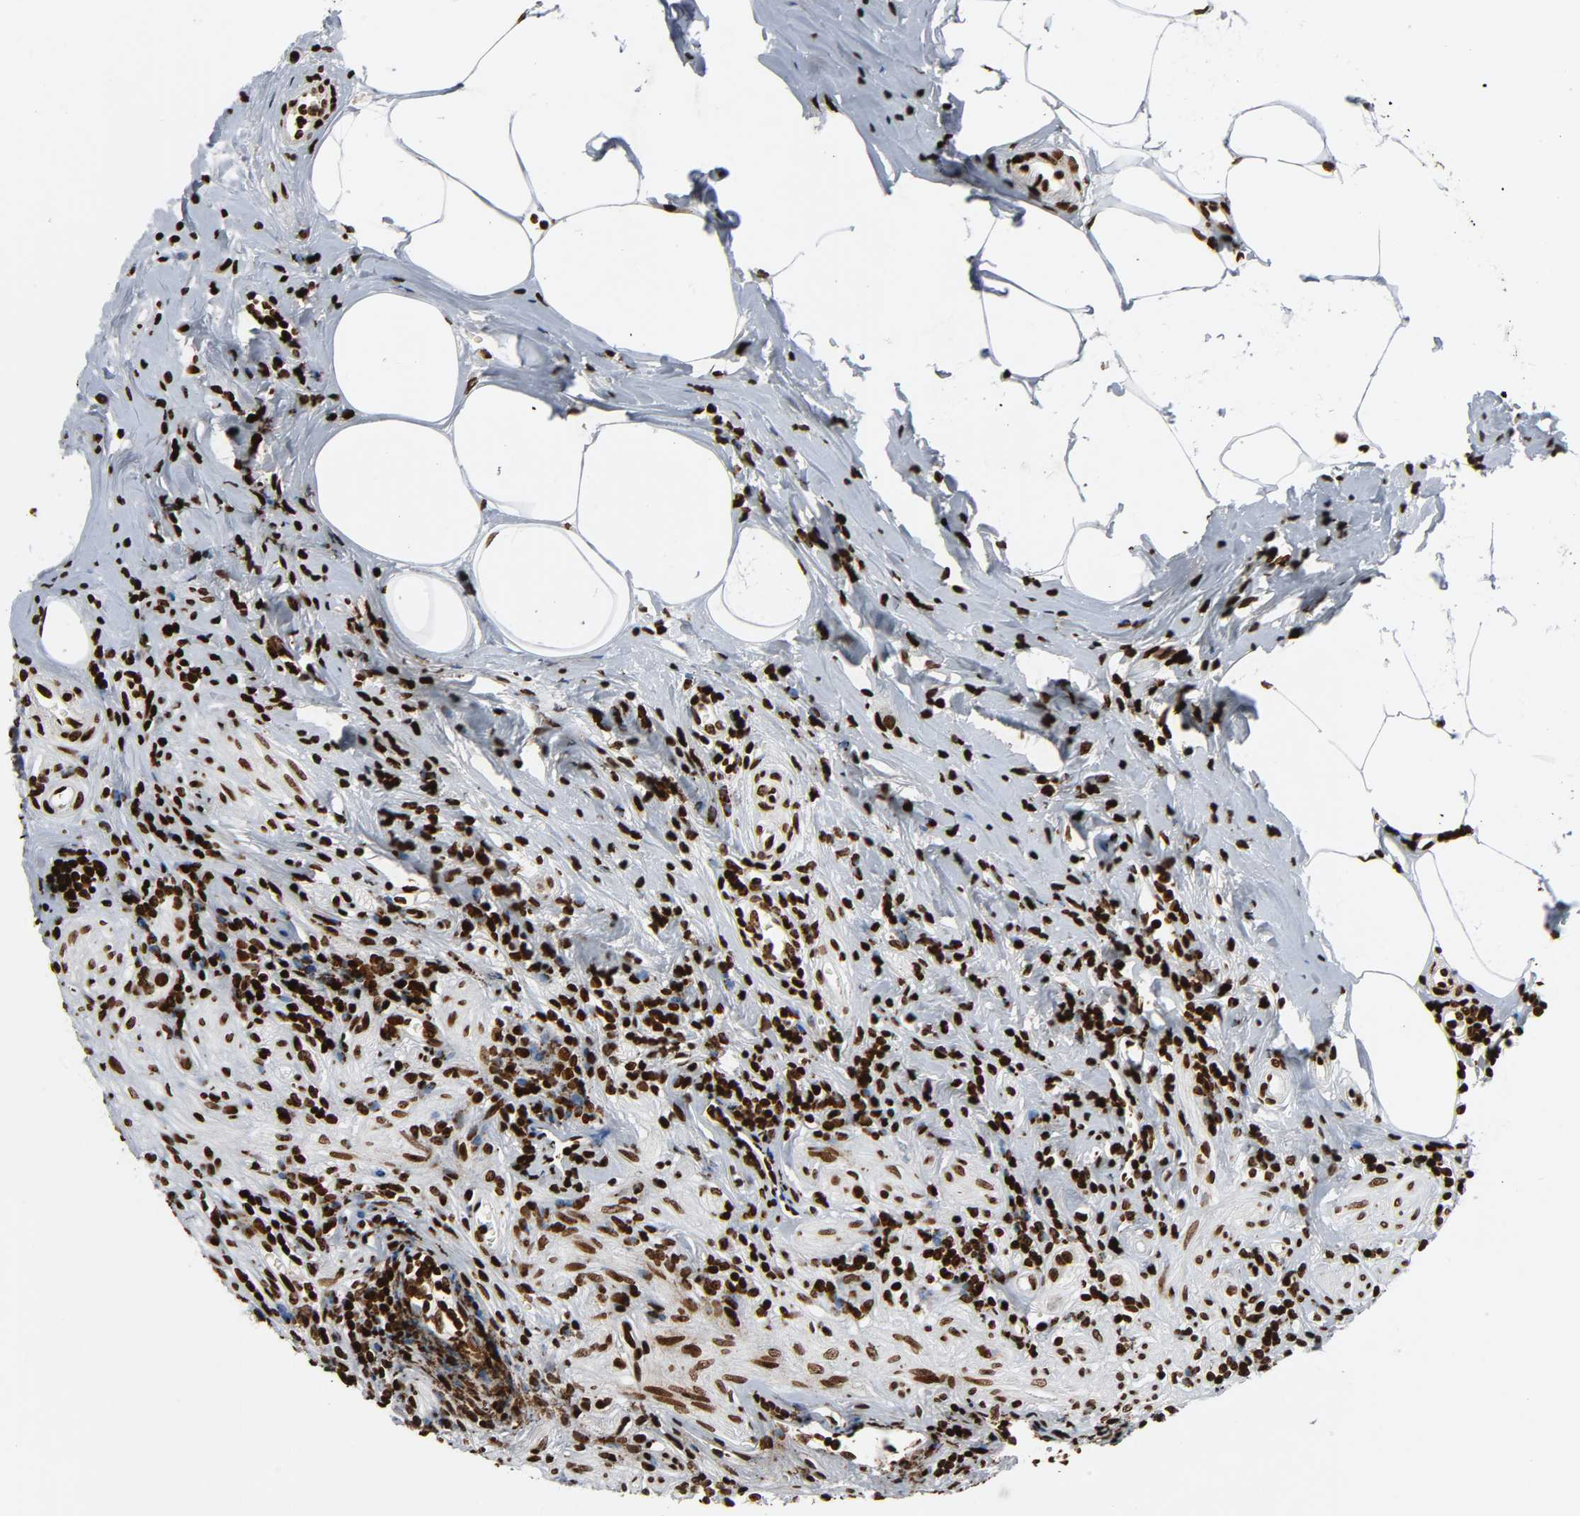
{"staining": {"intensity": "strong", "quantity": ">75%", "location": "nuclear"}, "tissue": "appendix", "cell_type": "Glandular cells", "image_type": "normal", "snomed": [{"axis": "morphology", "description": "Normal tissue, NOS"}, {"axis": "topography", "description": "Appendix"}], "caption": "IHC photomicrograph of benign appendix: human appendix stained using IHC exhibits high levels of strong protein expression localized specifically in the nuclear of glandular cells, appearing as a nuclear brown color.", "gene": "RXRA", "patient": {"sex": "female", "age": 50}}